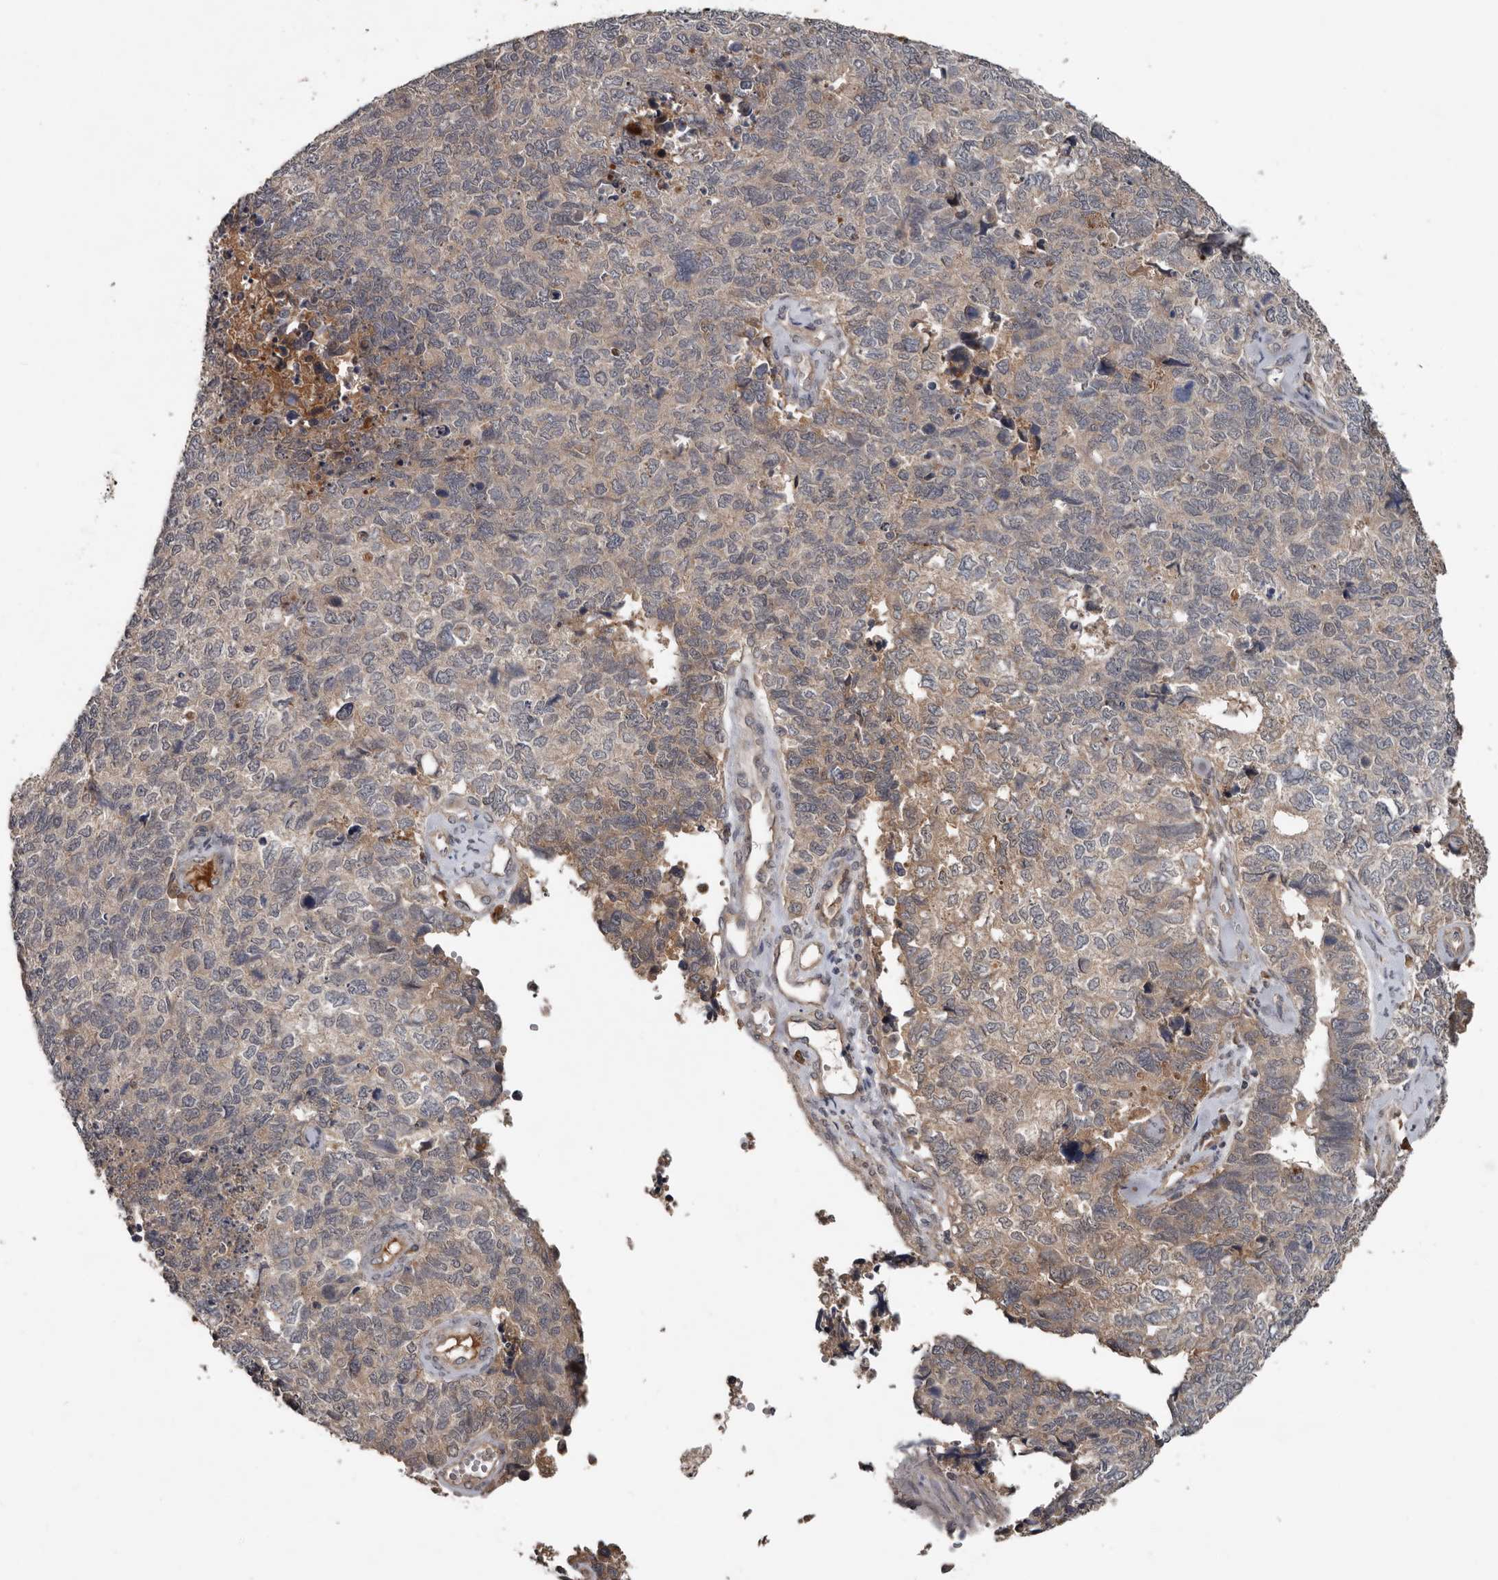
{"staining": {"intensity": "moderate", "quantity": "<25%", "location": "cytoplasmic/membranous"}, "tissue": "cervical cancer", "cell_type": "Tumor cells", "image_type": "cancer", "snomed": [{"axis": "morphology", "description": "Squamous cell carcinoma, NOS"}, {"axis": "topography", "description": "Cervix"}], "caption": "Tumor cells reveal moderate cytoplasmic/membranous staining in about <25% of cells in cervical cancer. Using DAB (3,3'-diaminobenzidine) (brown) and hematoxylin (blue) stains, captured at high magnification using brightfield microscopy.", "gene": "DNAJB4", "patient": {"sex": "female", "age": 63}}